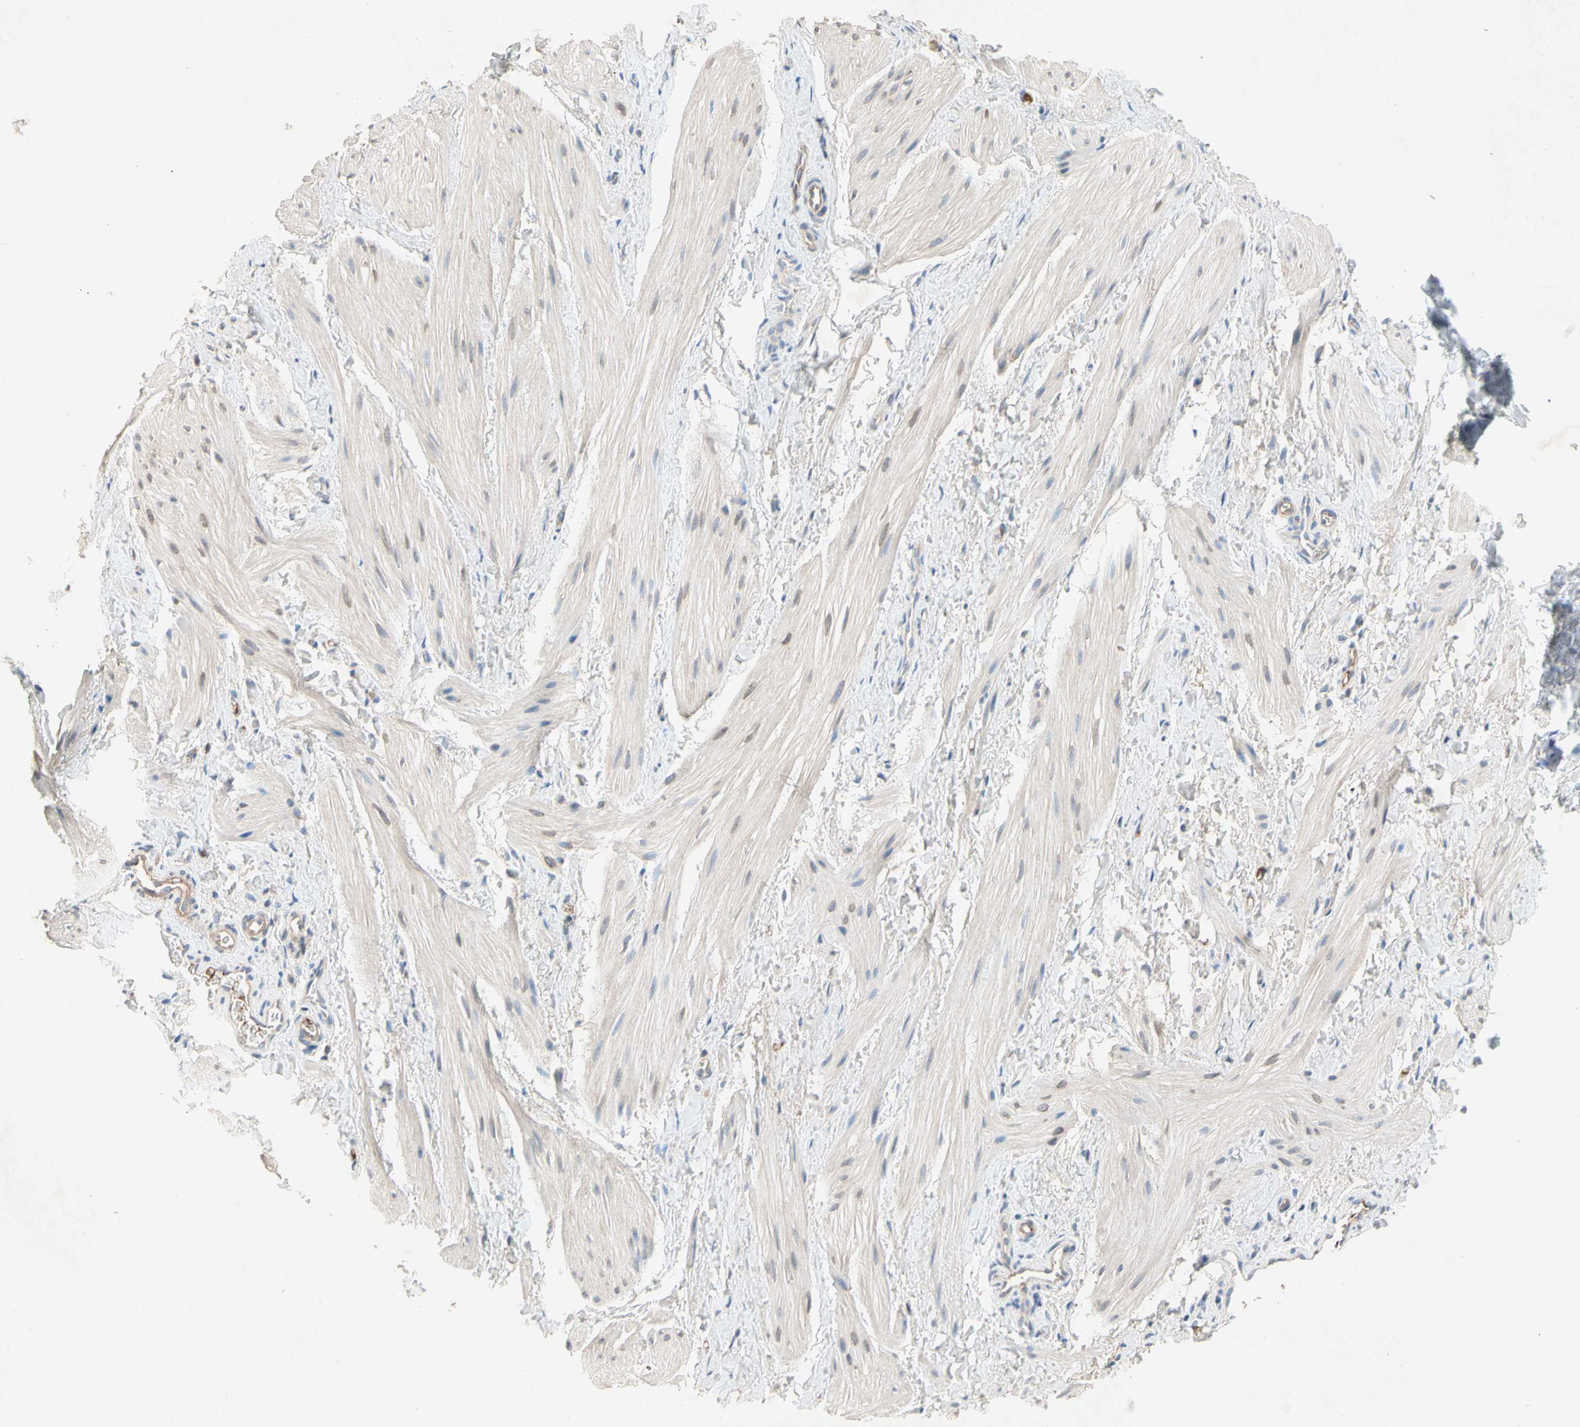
{"staining": {"intensity": "weak", "quantity": "<25%", "location": "nuclear"}, "tissue": "smooth muscle", "cell_type": "Smooth muscle cells", "image_type": "normal", "snomed": [{"axis": "morphology", "description": "Normal tissue, NOS"}, {"axis": "topography", "description": "Smooth muscle"}], "caption": "This is a image of immunohistochemistry (IHC) staining of unremarkable smooth muscle, which shows no staining in smooth muscle cells. The staining is performed using DAB (3,3'-diaminobenzidine) brown chromogen with nuclei counter-stained in using hematoxylin.", "gene": "NDFIP2", "patient": {"sex": "male", "age": 16}}